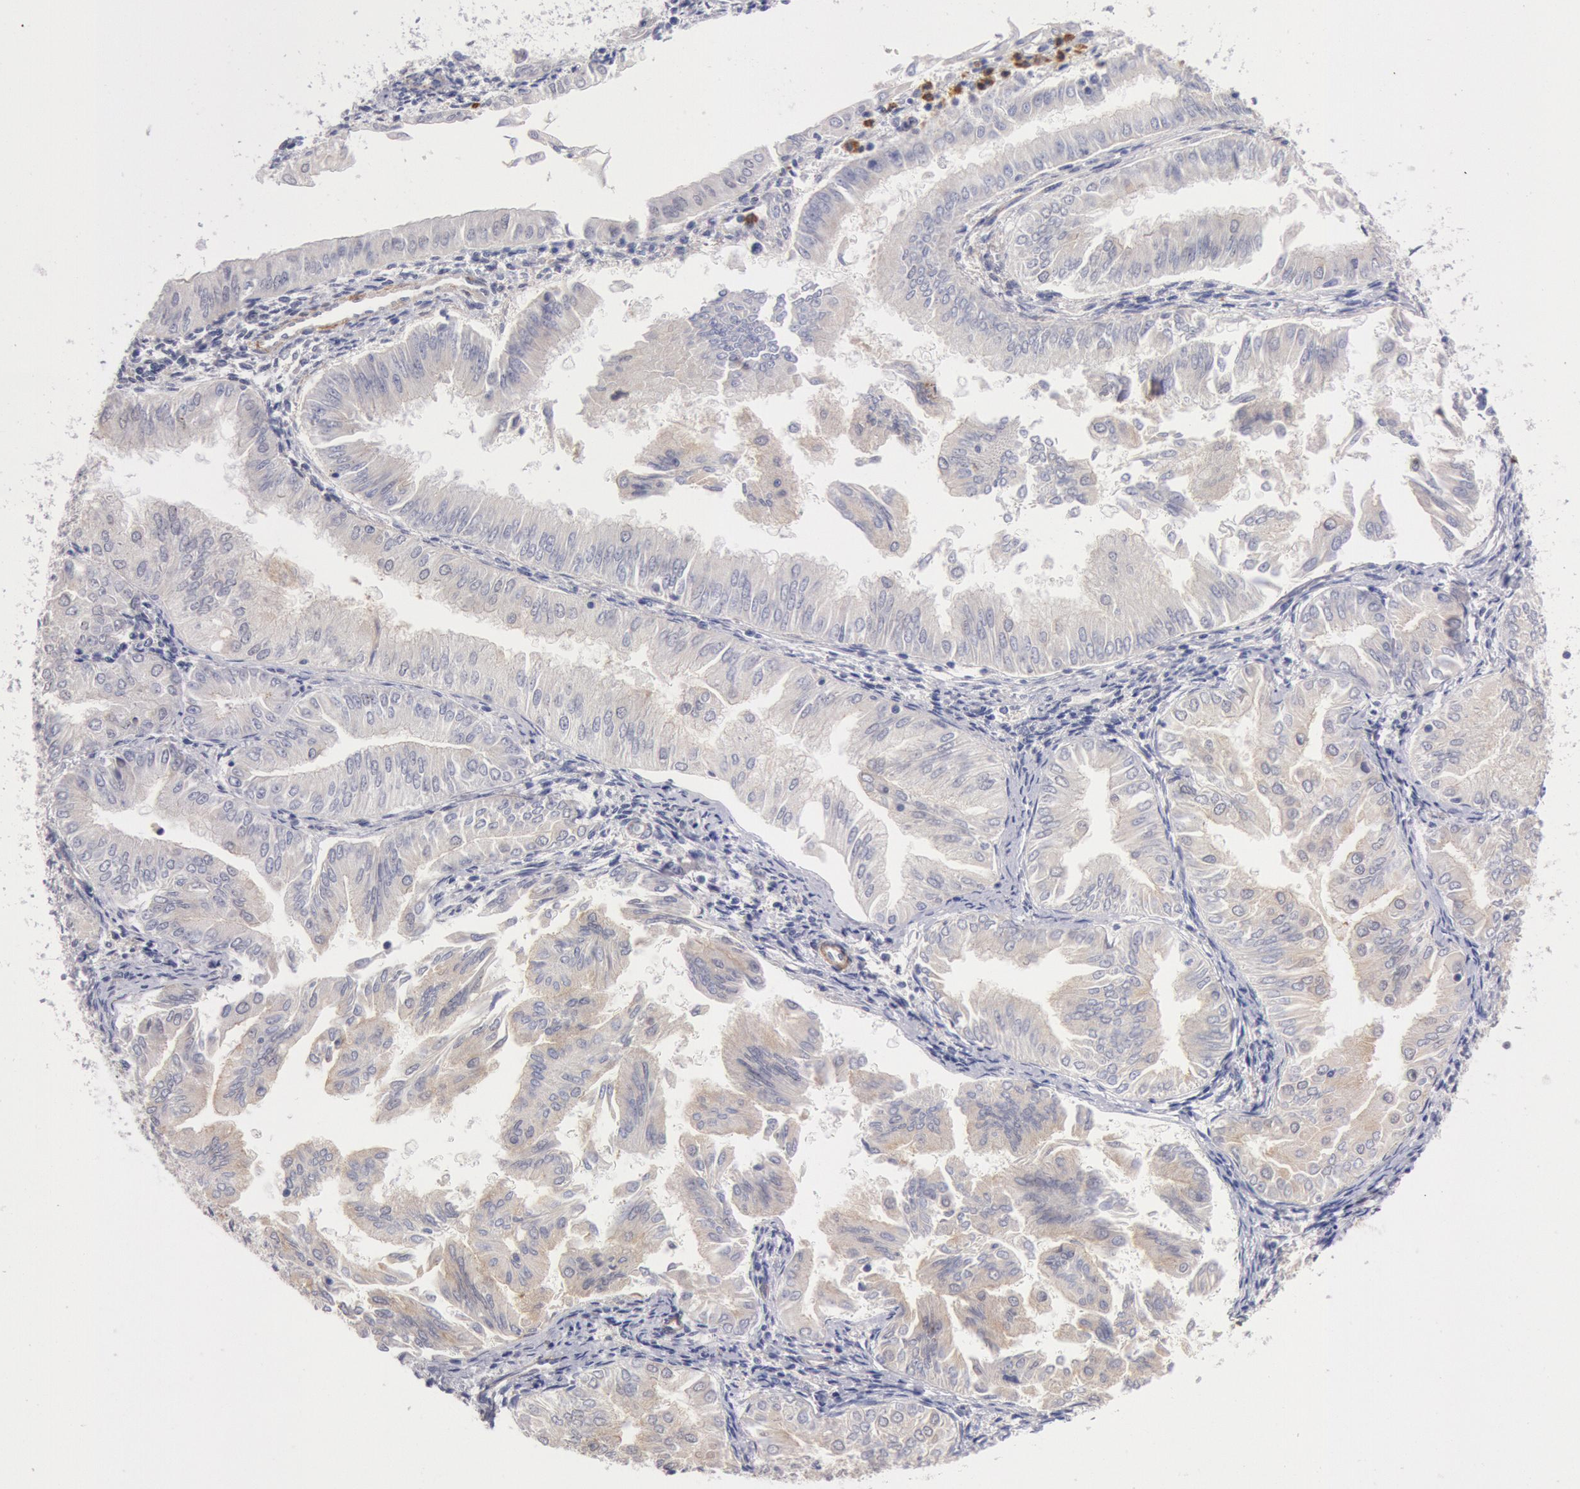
{"staining": {"intensity": "weak", "quantity": "25%-75%", "location": "cytoplasmic/membranous"}, "tissue": "endometrial cancer", "cell_type": "Tumor cells", "image_type": "cancer", "snomed": [{"axis": "morphology", "description": "Adenocarcinoma, NOS"}, {"axis": "topography", "description": "Endometrium"}], "caption": "Protein positivity by IHC shows weak cytoplasmic/membranous staining in approximately 25%-75% of tumor cells in endometrial cancer (adenocarcinoma).", "gene": "TMED8", "patient": {"sex": "female", "age": 53}}